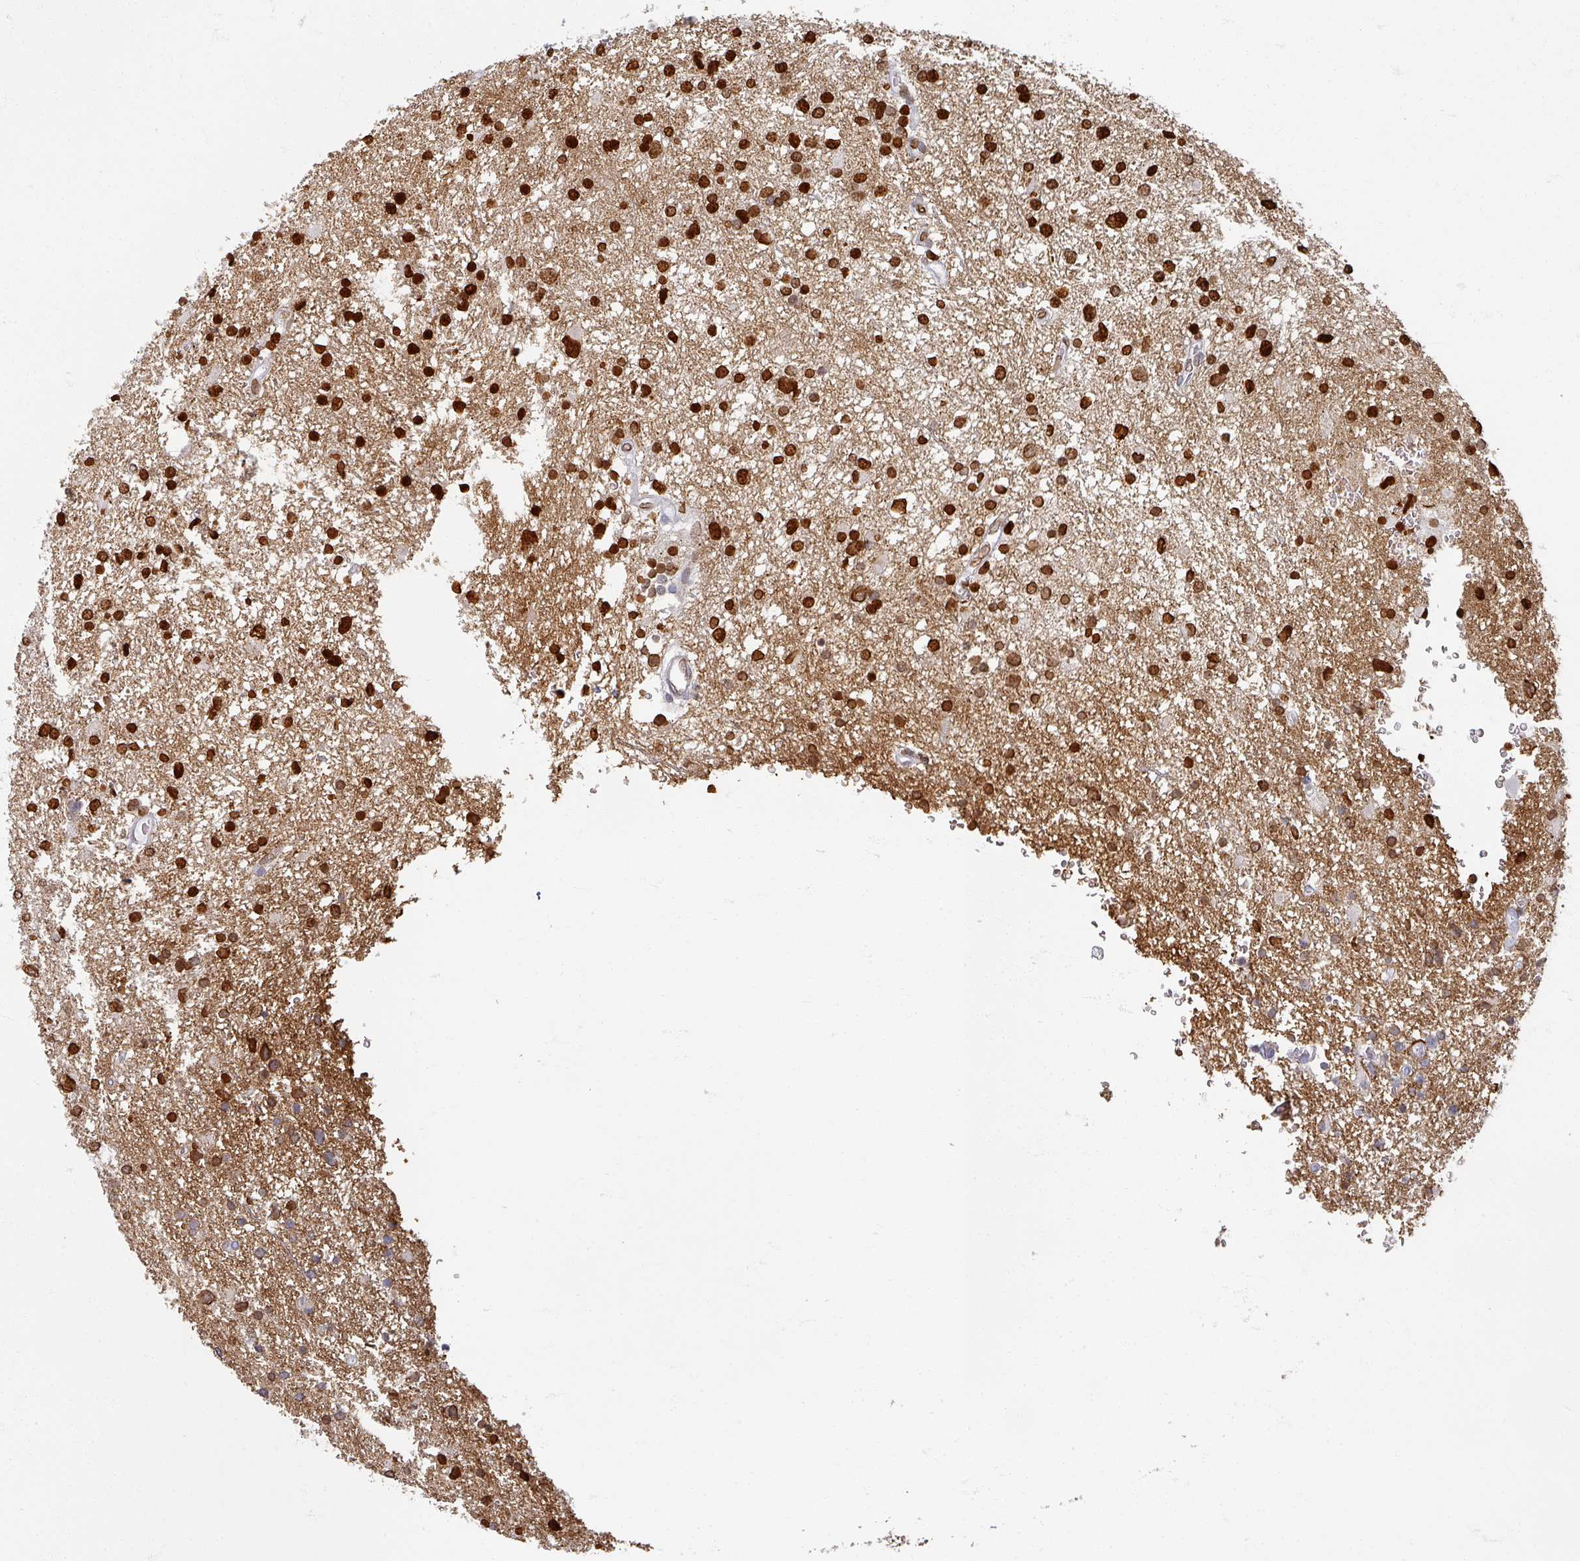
{"staining": {"intensity": "strong", "quantity": "25%-75%", "location": "nuclear"}, "tissue": "glioma", "cell_type": "Tumor cells", "image_type": "cancer", "snomed": [{"axis": "morphology", "description": "Glioma, malignant, Low grade"}, {"axis": "topography", "description": "Brain"}], "caption": "Immunohistochemistry (IHC) photomicrograph of neoplastic tissue: human malignant low-grade glioma stained using IHC displays high levels of strong protein expression localized specifically in the nuclear of tumor cells, appearing as a nuclear brown color.", "gene": "OMG", "patient": {"sex": "female", "age": 32}}